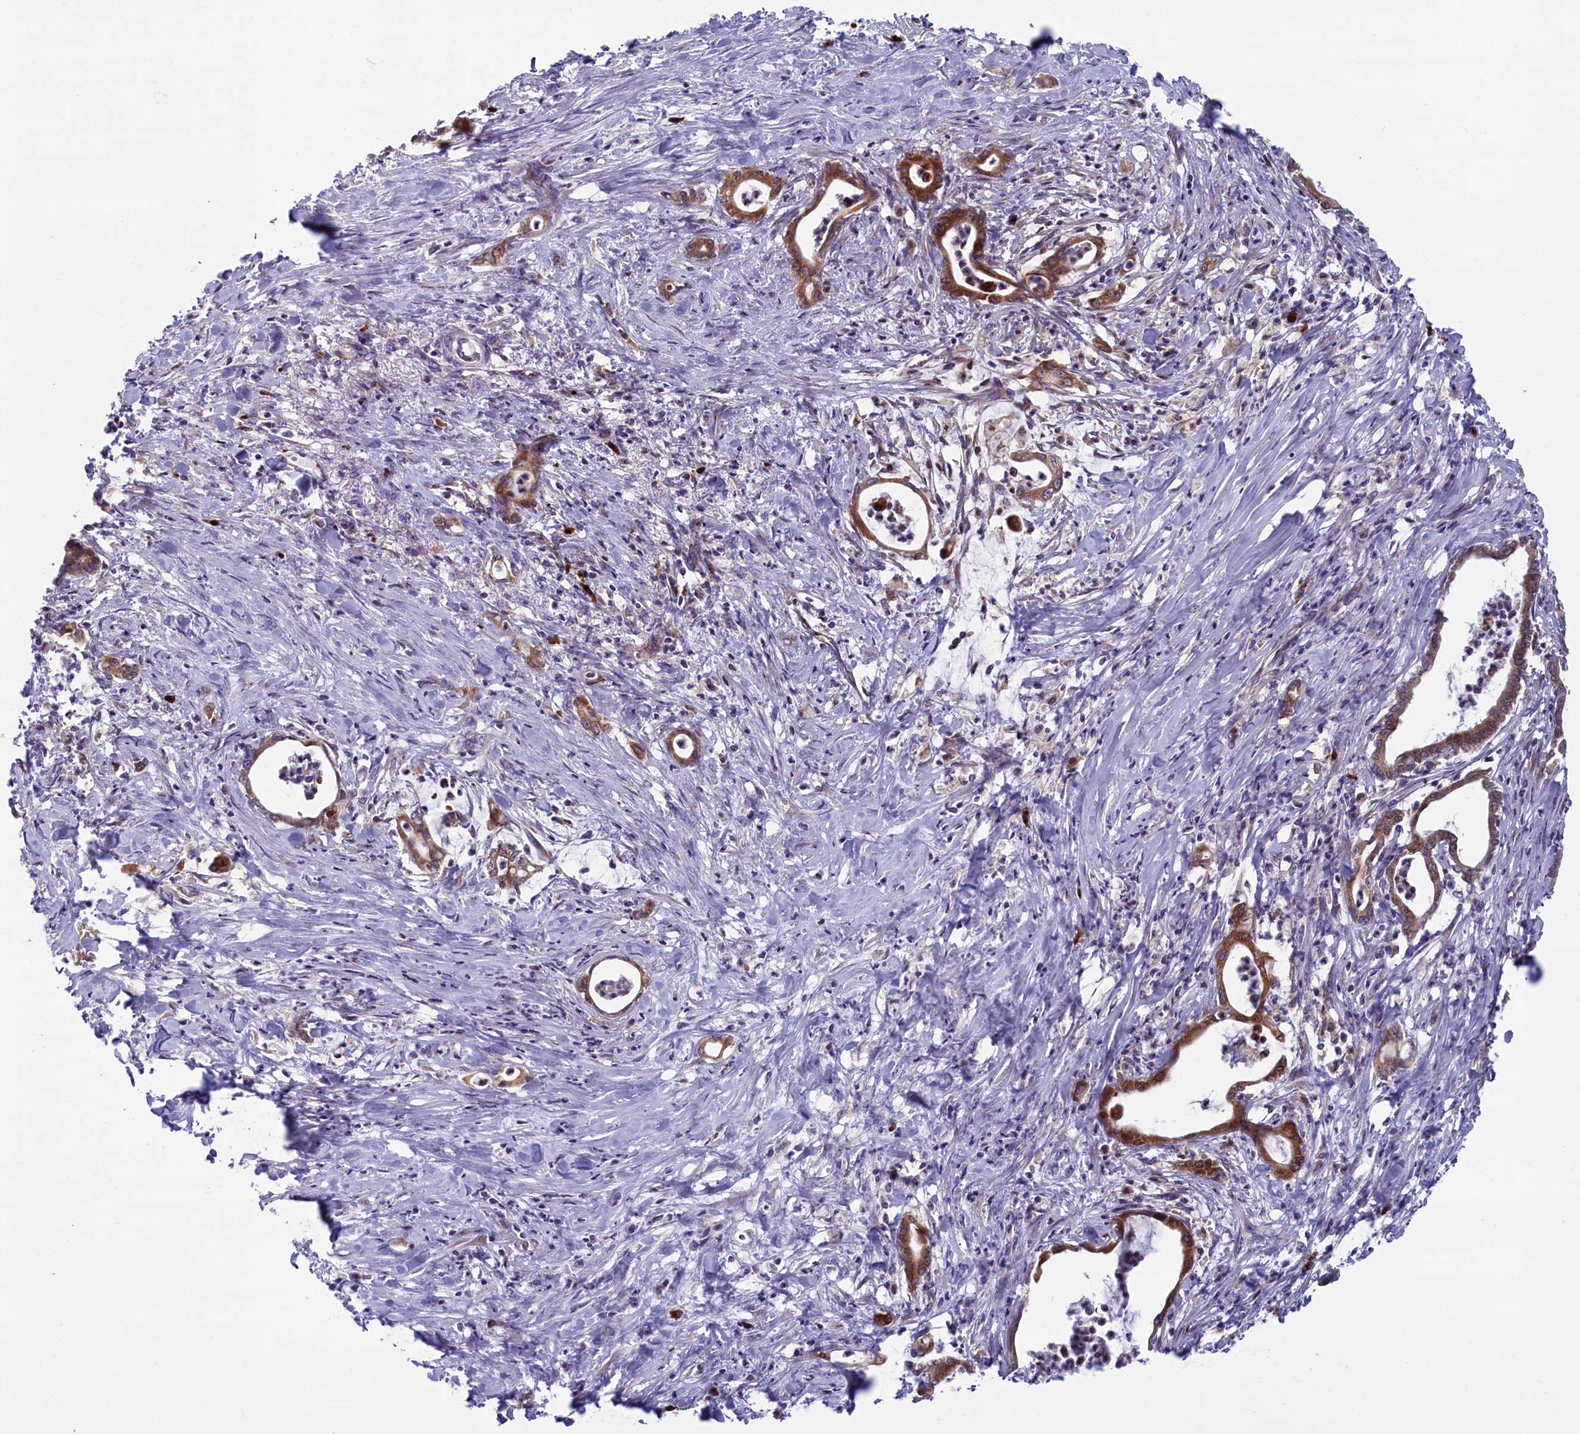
{"staining": {"intensity": "moderate", "quantity": ">75%", "location": "cytoplasmic/membranous"}, "tissue": "pancreatic cancer", "cell_type": "Tumor cells", "image_type": "cancer", "snomed": [{"axis": "morphology", "description": "Adenocarcinoma, NOS"}, {"axis": "topography", "description": "Pancreas"}], "caption": "Immunohistochemistry micrograph of neoplastic tissue: human pancreatic cancer (adenocarcinoma) stained using immunohistochemistry (IHC) displays medium levels of moderate protein expression localized specifically in the cytoplasmic/membranous of tumor cells, appearing as a cytoplasmic/membranous brown color.", "gene": "BLVRB", "patient": {"sex": "female", "age": 55}}